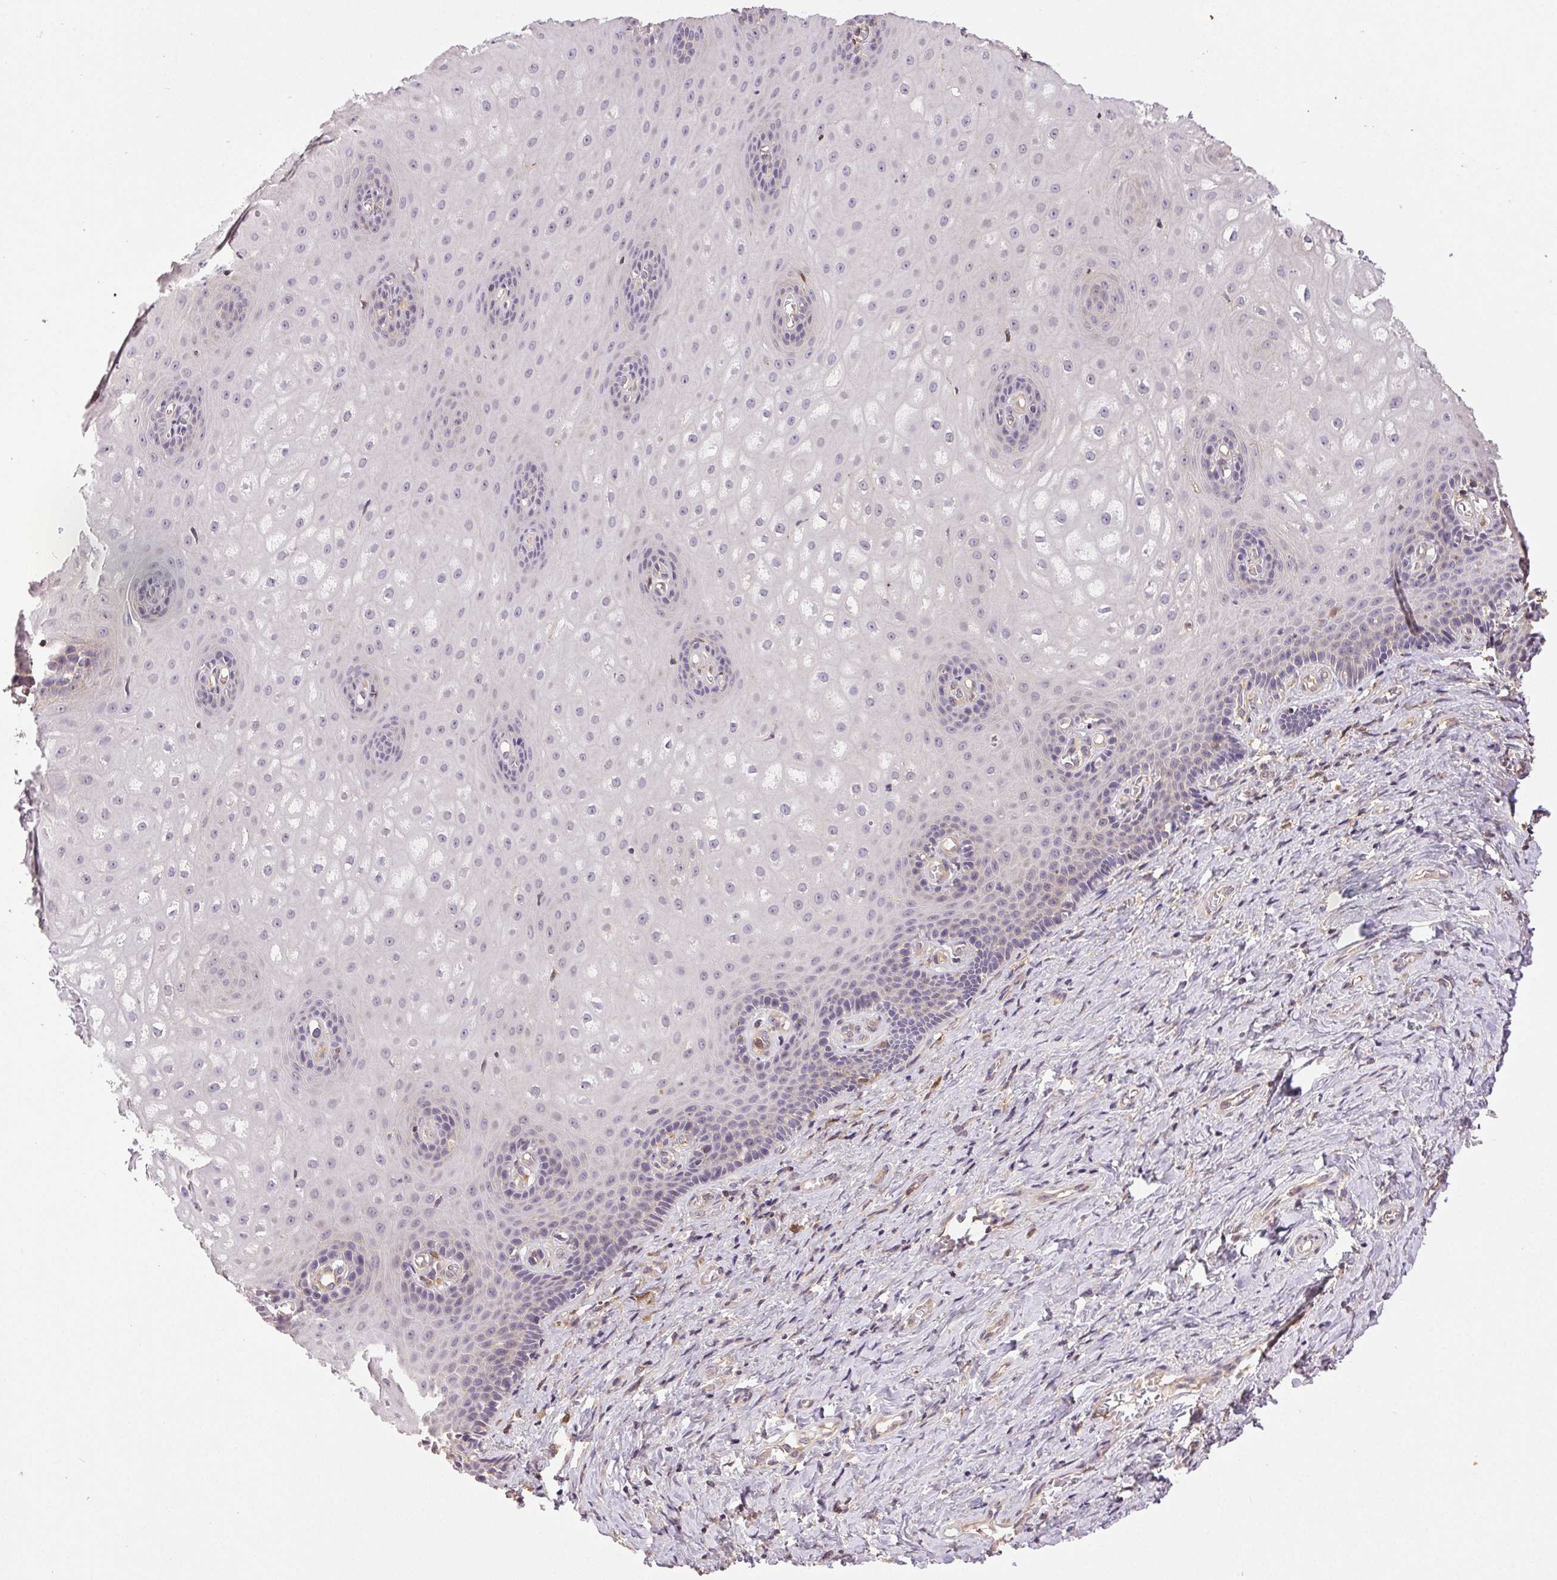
{"staining": {"intensity": "negative", "quantity": "none", "location": "none"}, "tissue": "vagina", "cell_type": "Squamous epithelial cells", "image_type": "normal", "snomed": [{"axis": "morphology", "description": "Normal tissue, NOS"}, {"axis": "topography", "description": "Vagina"}], "caption": "Vagina stained for a protein using IHC displays no expression squamous epithelial cells.", "gene": "GDI1", "patient": {"sex": "female", "age": 83}}